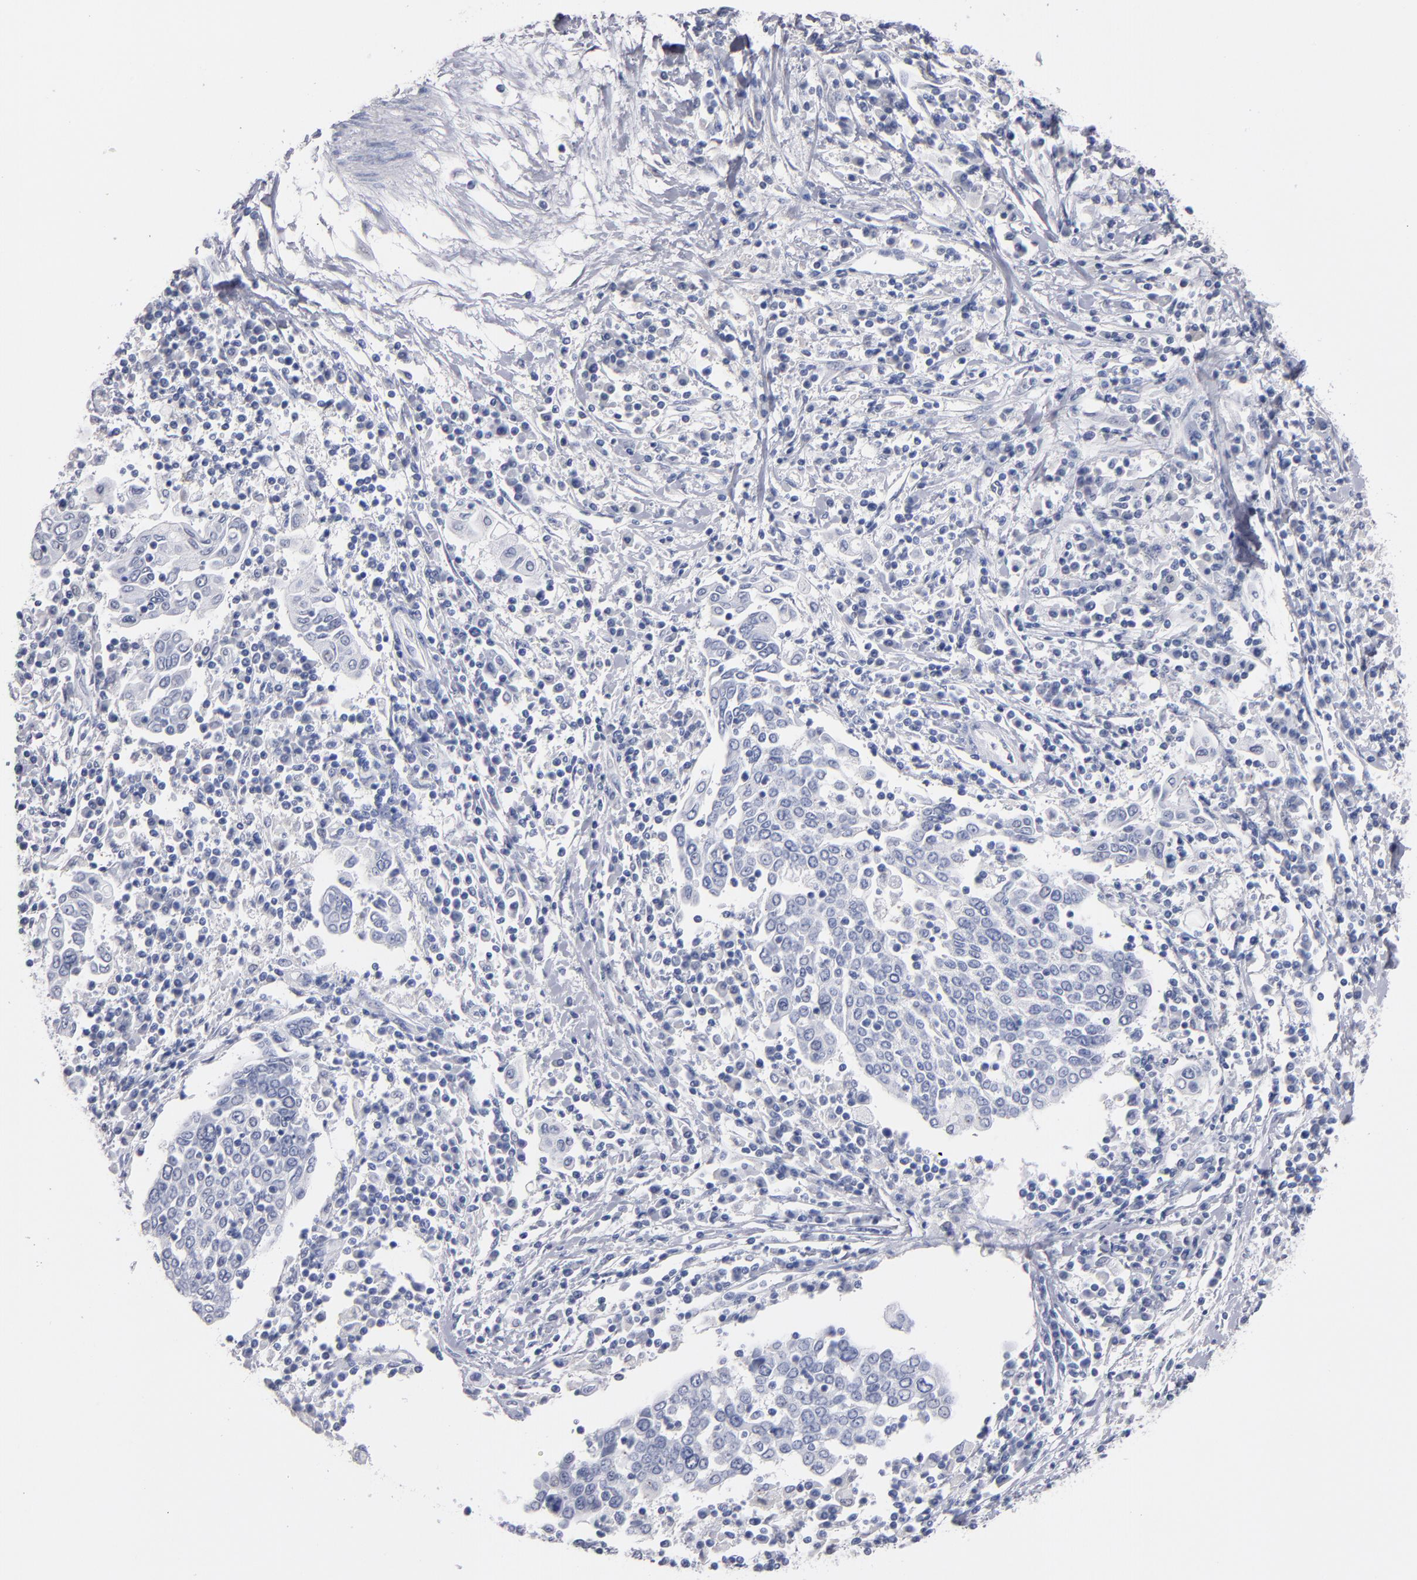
{"staining": {"intensity": "negative", "quantity": "none", "location": "none"}, "tissue": "cervical cancer", "cell_type": "Tumor cells", "image_type": "cancer", "snomed": [{"axis": "morphology", "description": "Squamous cell carcinoma, NOS"}, {"axis": "topography", "description": "Cervix"}], "caption": "This is an IHC micrograph of human cervical squamous cell carcinoma. There is no expression in tumor cells.", "gene": "MN1", "patient": {"sex": "female", "age": 40}}